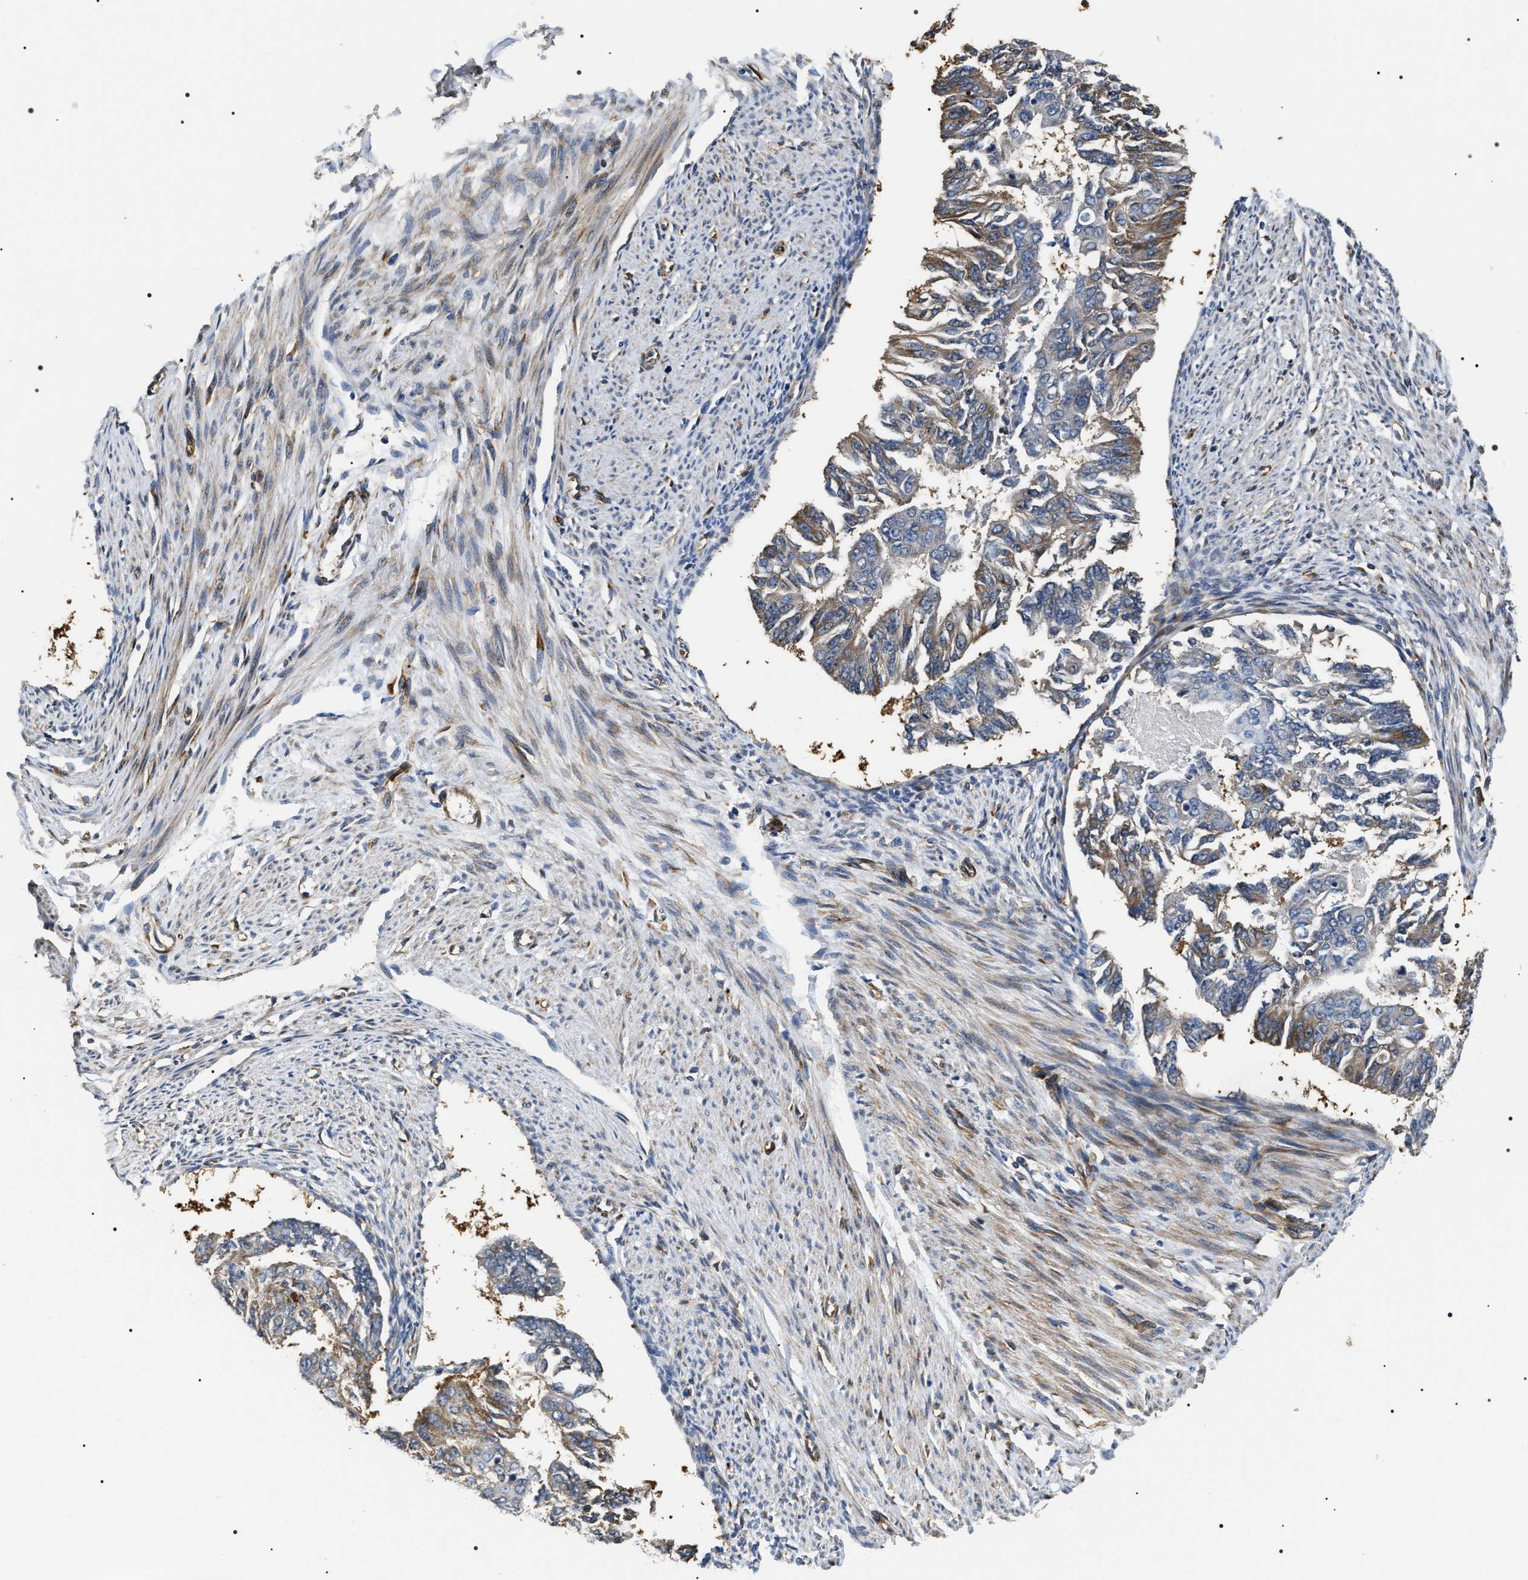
{"staining": {"intensity": "weak", "quantity": "25%-75%", "location": "cytoplasmic/membranous"}, "tissue": "endometrial cancer", "cell_type": "Tumor cells", "image_type": "cancer", "snomed": [{"axis": "morphology", "description": "Adenocarcinoma, NOS"}, {"axis": "topography", "description": "Endometrium"}], "caption": "Tumor cells show weak cytoplasmic/membranous staining in about 25%-75% of cells in endometrial cancer.", "gene": "ZC3HAV1L", "patient": {"sex": "female", "age": 32}}